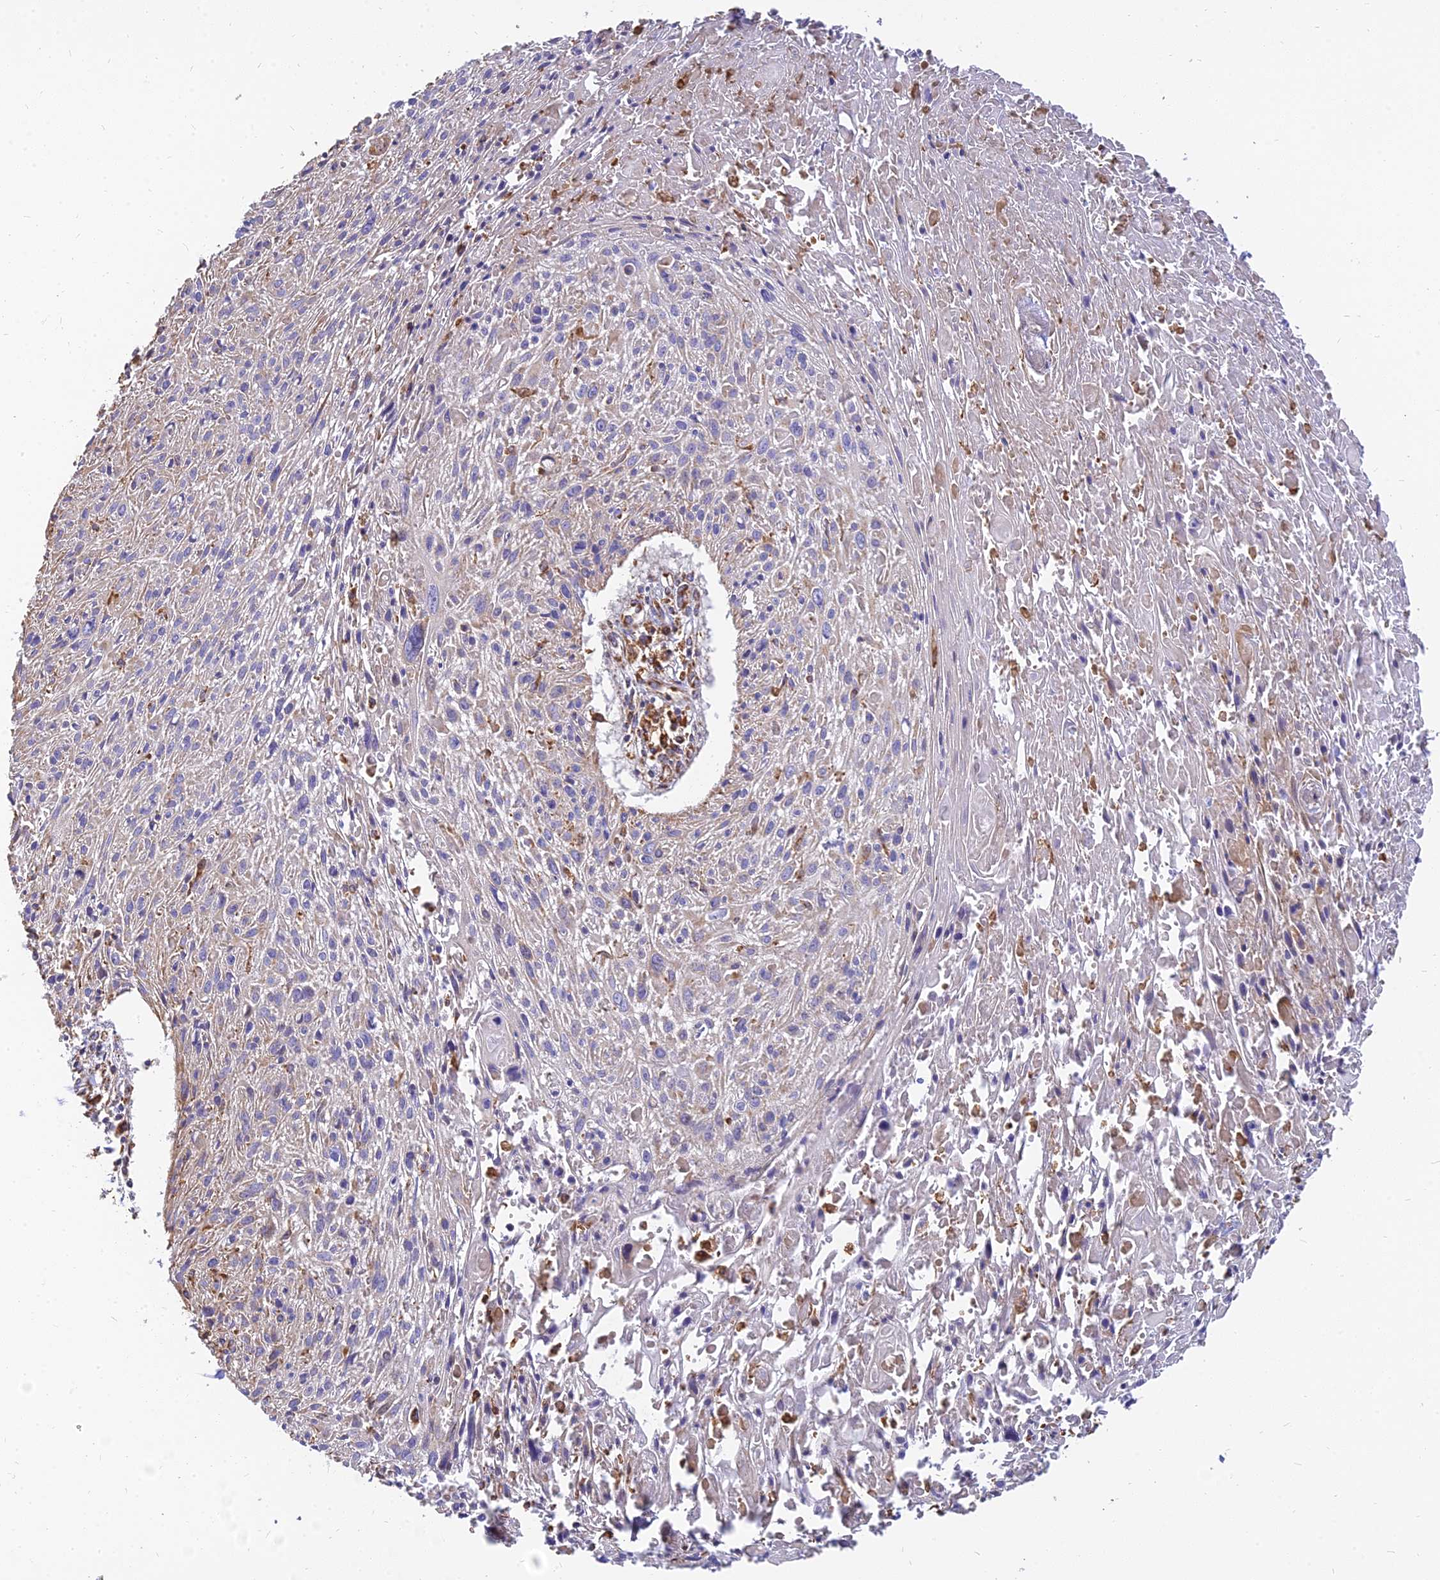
{"staining": {"intensity": "weak", "quantity": "25%-75%", "location": "cytoplasmic/membranous"}, "tissue": "cervical cancer", "cell_type": "Tumor cells", "image_type": "cancer", "snomed": [{"axis": "morphology", "description": "Squamous cell carcinoma, NOS"}, {"axis": "topography", "description": "Cervix"}], "caption": "Cervical squamous cell carcinoma stained with DAB (3,3'-diaminobenzidine) immunohistochemistry reveals low levels of weak cytoplasmic/membranous expression in about 25%-75% of tumor cells. Ihc stains the protein of interest in brown and the nuclei are stained blue.", "gene": "THUMPD2", "patient": {"sex": "female", "age": 51}}